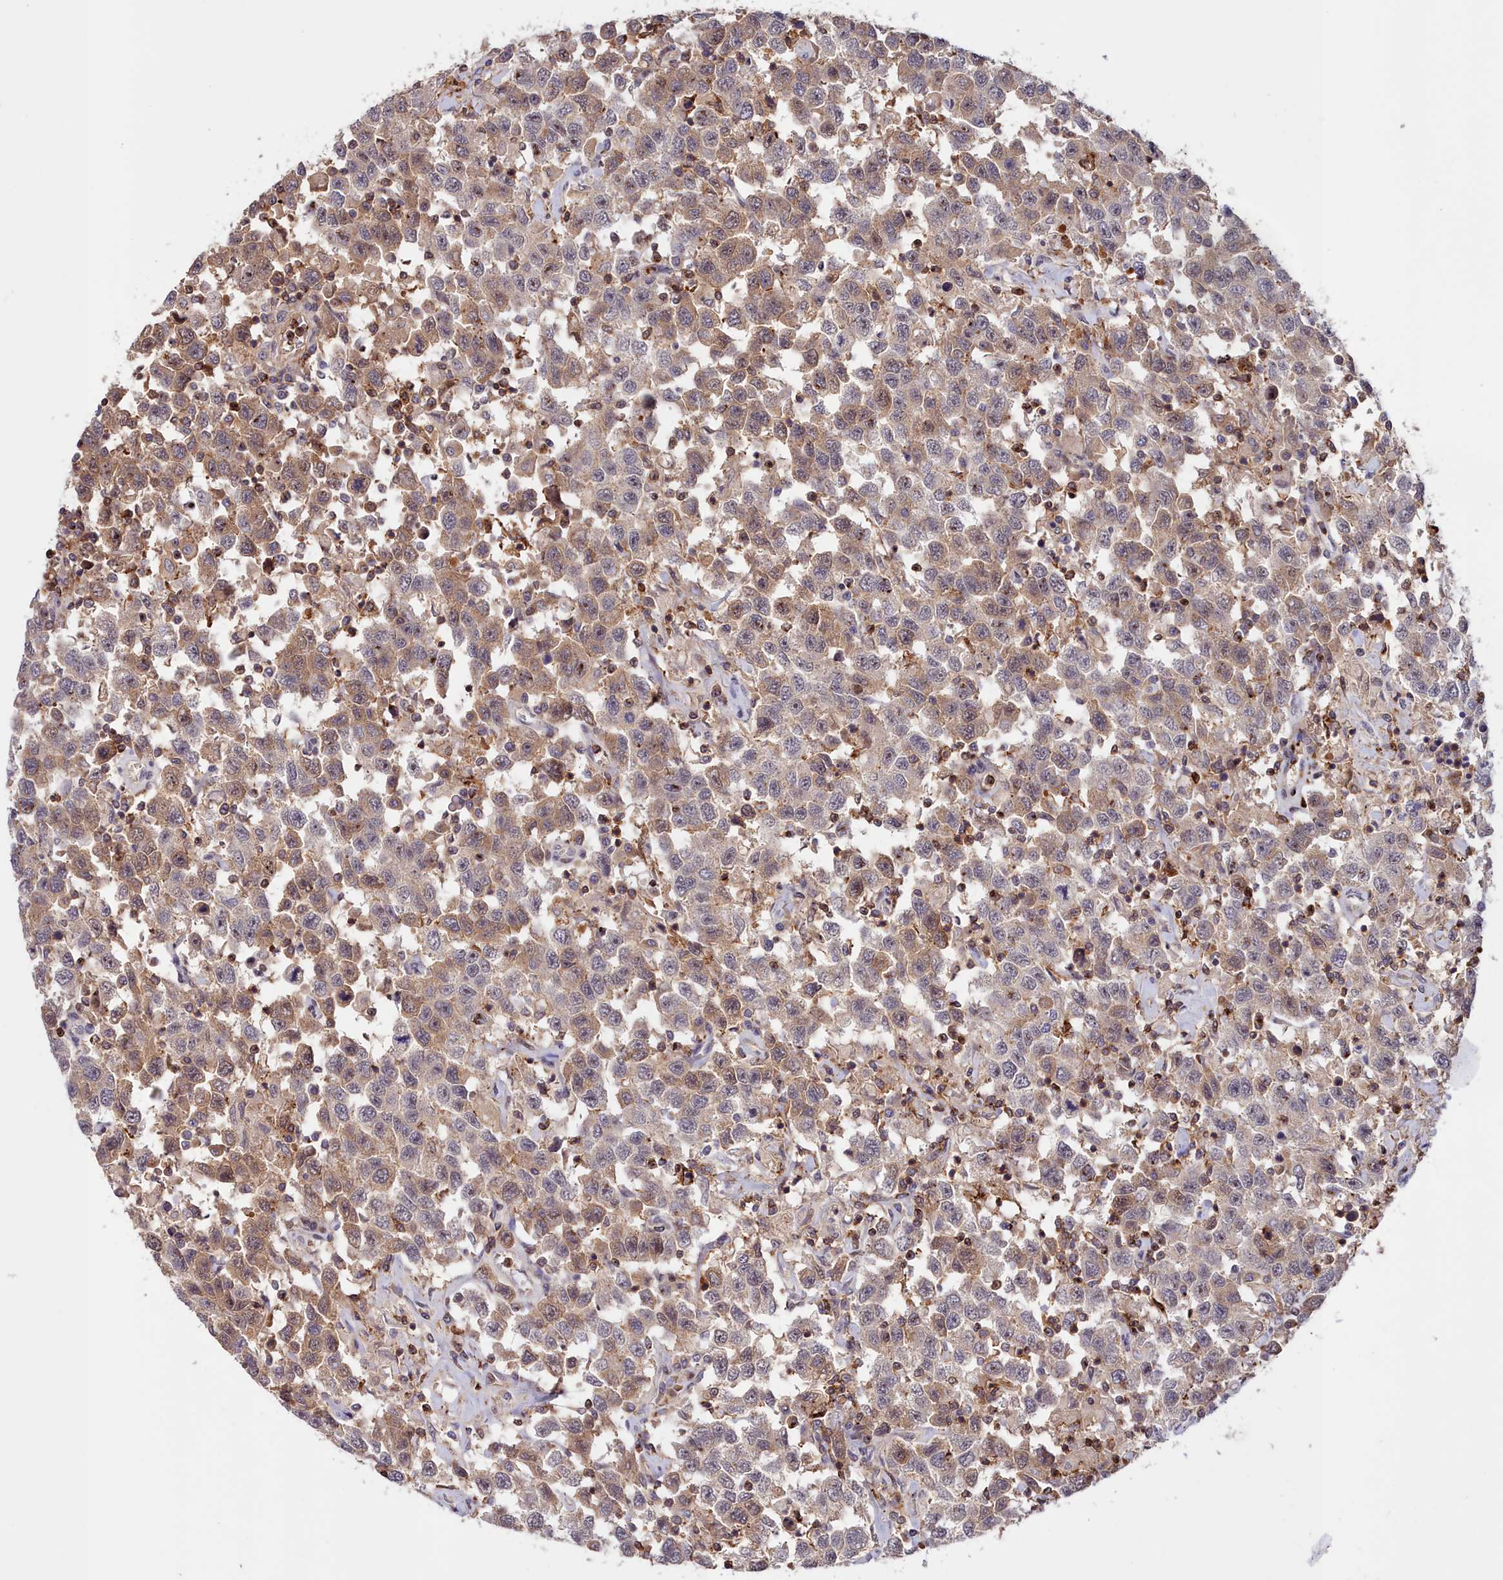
{"staining": {"intensity": "moderate", "quantity": ">75%", "location": "cytoplasmic/membranous"}, "tissue": "testis cancer", "cell_type": "Tumor cells", "image_type": "cancer", "snomed": [{"axis": "morphology", "description": "Seminoma, NOS"}, {"axis": "topography", "description": "Testis"}], "caption": "A brown stain highlights moderate cytoplasmic/membranous staining of a protein in human seminoma (testis) tumor cells.", "gene": "NEURL4", "patient": {"sex": "male", "age": 41}}